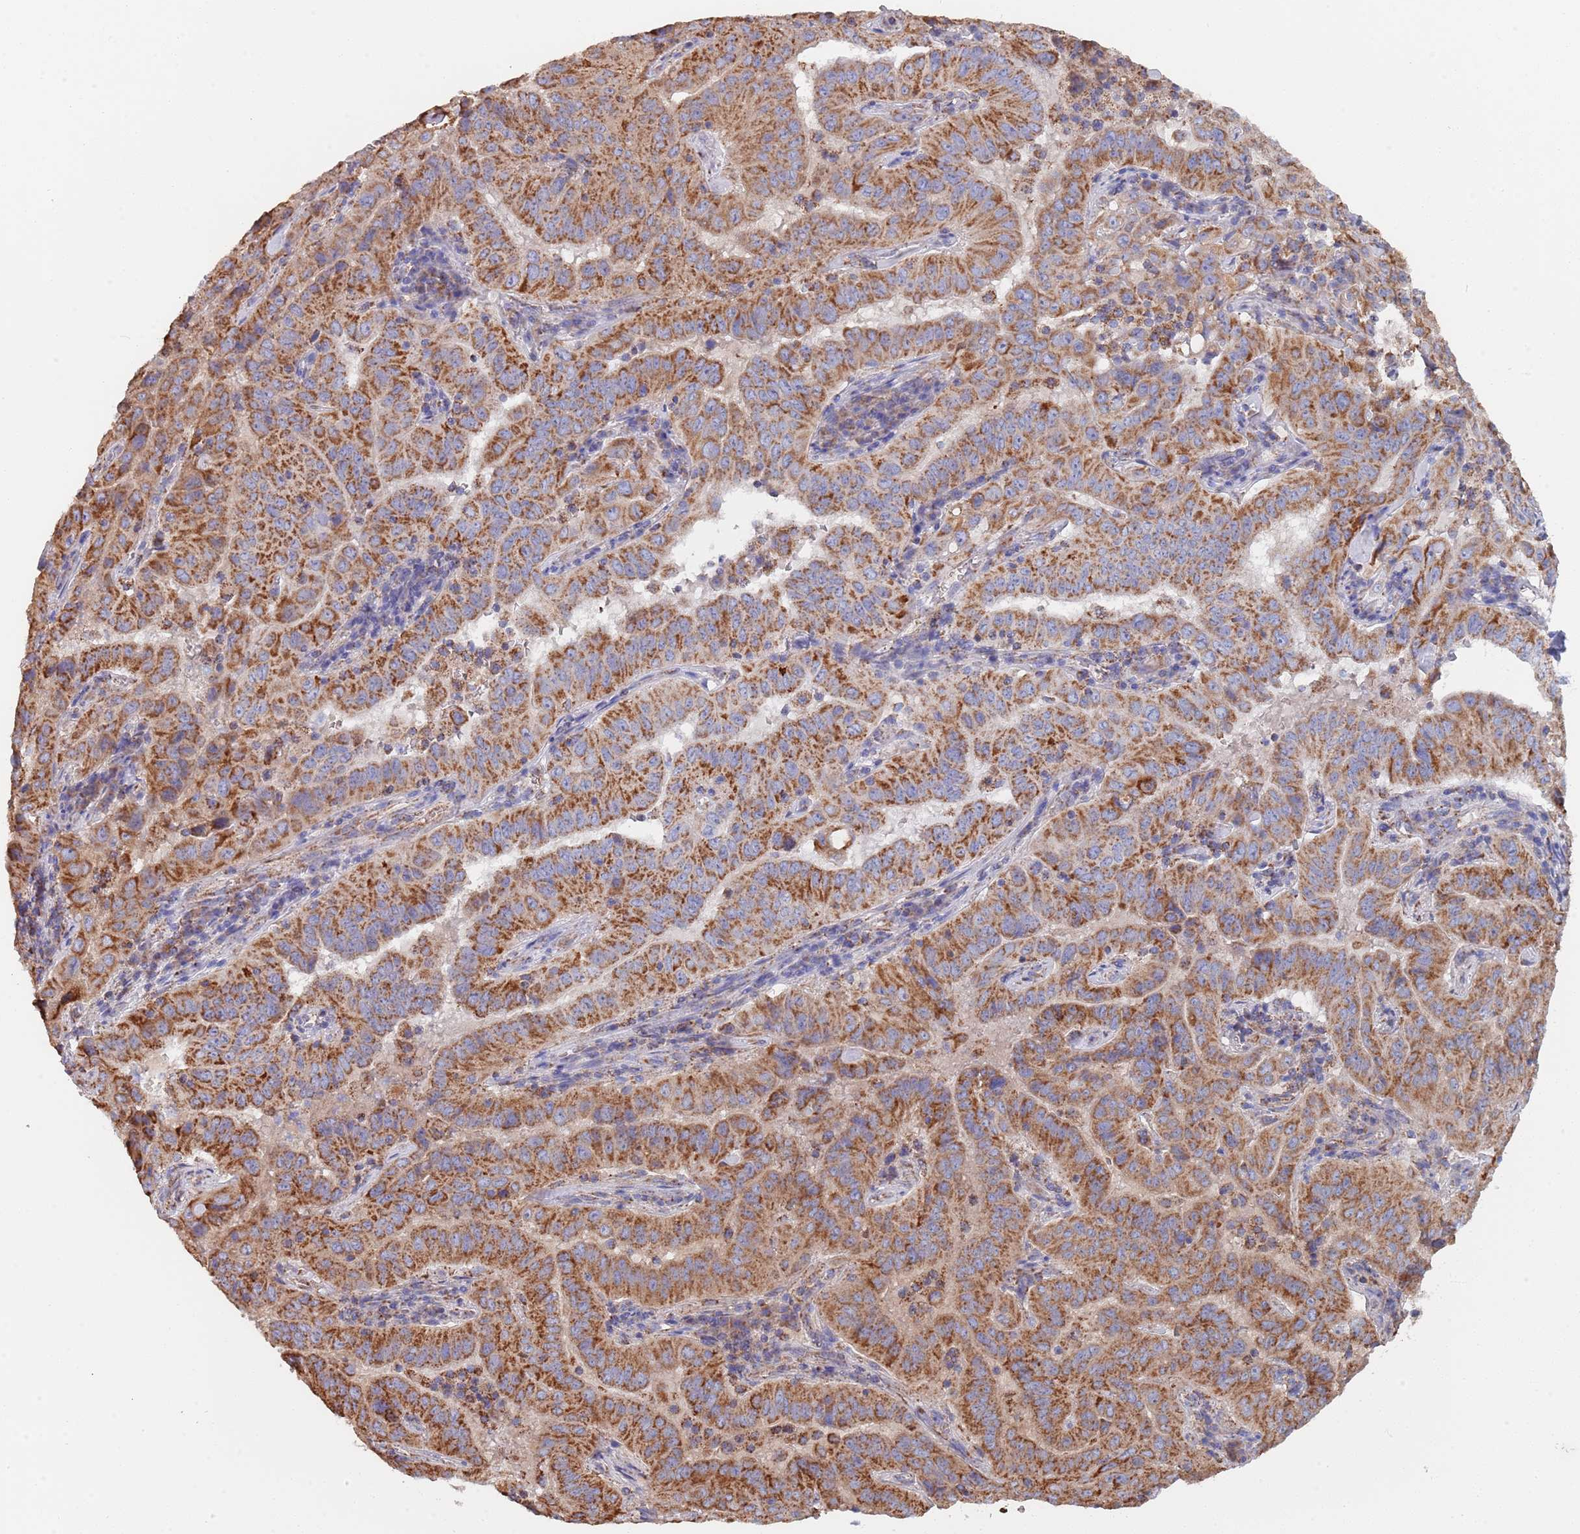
{"staining": {"intensity": "strong", "quantity": ">75%", "location": "cytoplasmic/membranous"}, "tissue": "pancreatic cancer", "cell_type": "Tumor cells", "image_type": "cancer", "snomed": [{"axis": "morphology", "description": "Adenocarcinoma, NOS"}, {"axis": "topography", "description": "Pancreas"}], "caption": "Strong cytoplasmic/membranous protein staining is appreciated in approximately >75% of tumor cells in pancreatic adenocarcinoma. Nuclei are stained in blue.", "gene": "PGP", "patient": {"sex": "male", "age": 63}}